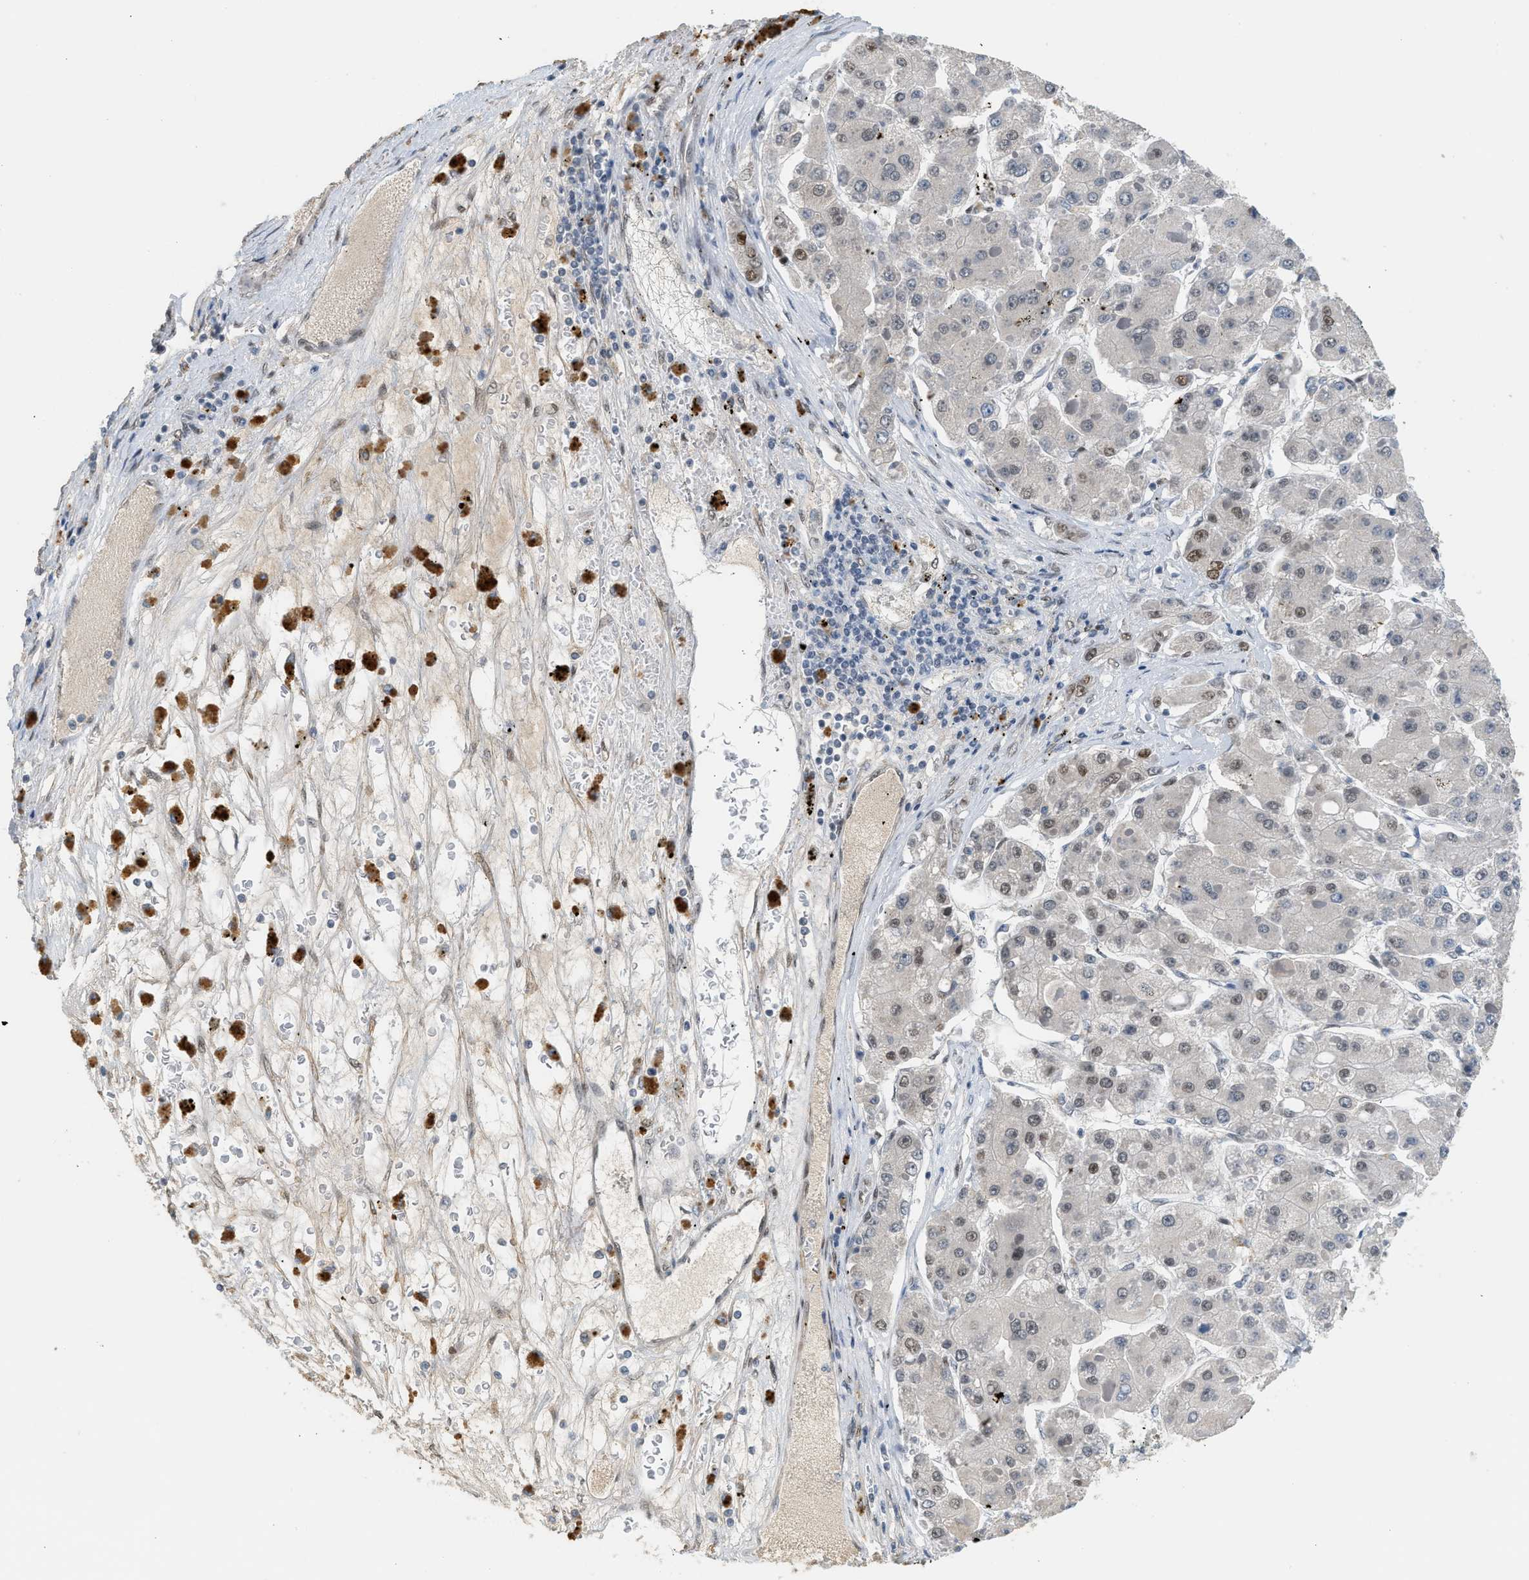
{"staining": {"intensity": "moderate", "quantity": "<25%", "location": "nuclear"}, "tissue": "liver cancer", "cell_type": "Tumor cells", "image_type": "cancer", "snomed": [{"axis": "morphology", "description": "Carcinoma, Hepatocellular, NOS"}, {"axis": "topography", "description": "Liver"}], "caption": "Moderate nuclear protein expression is identified in about <25% of tumor cells in hepatocellular carcinoma (liver).", "gene": "ZBTB20", "patient": {"sex": "female", "age": 73}}